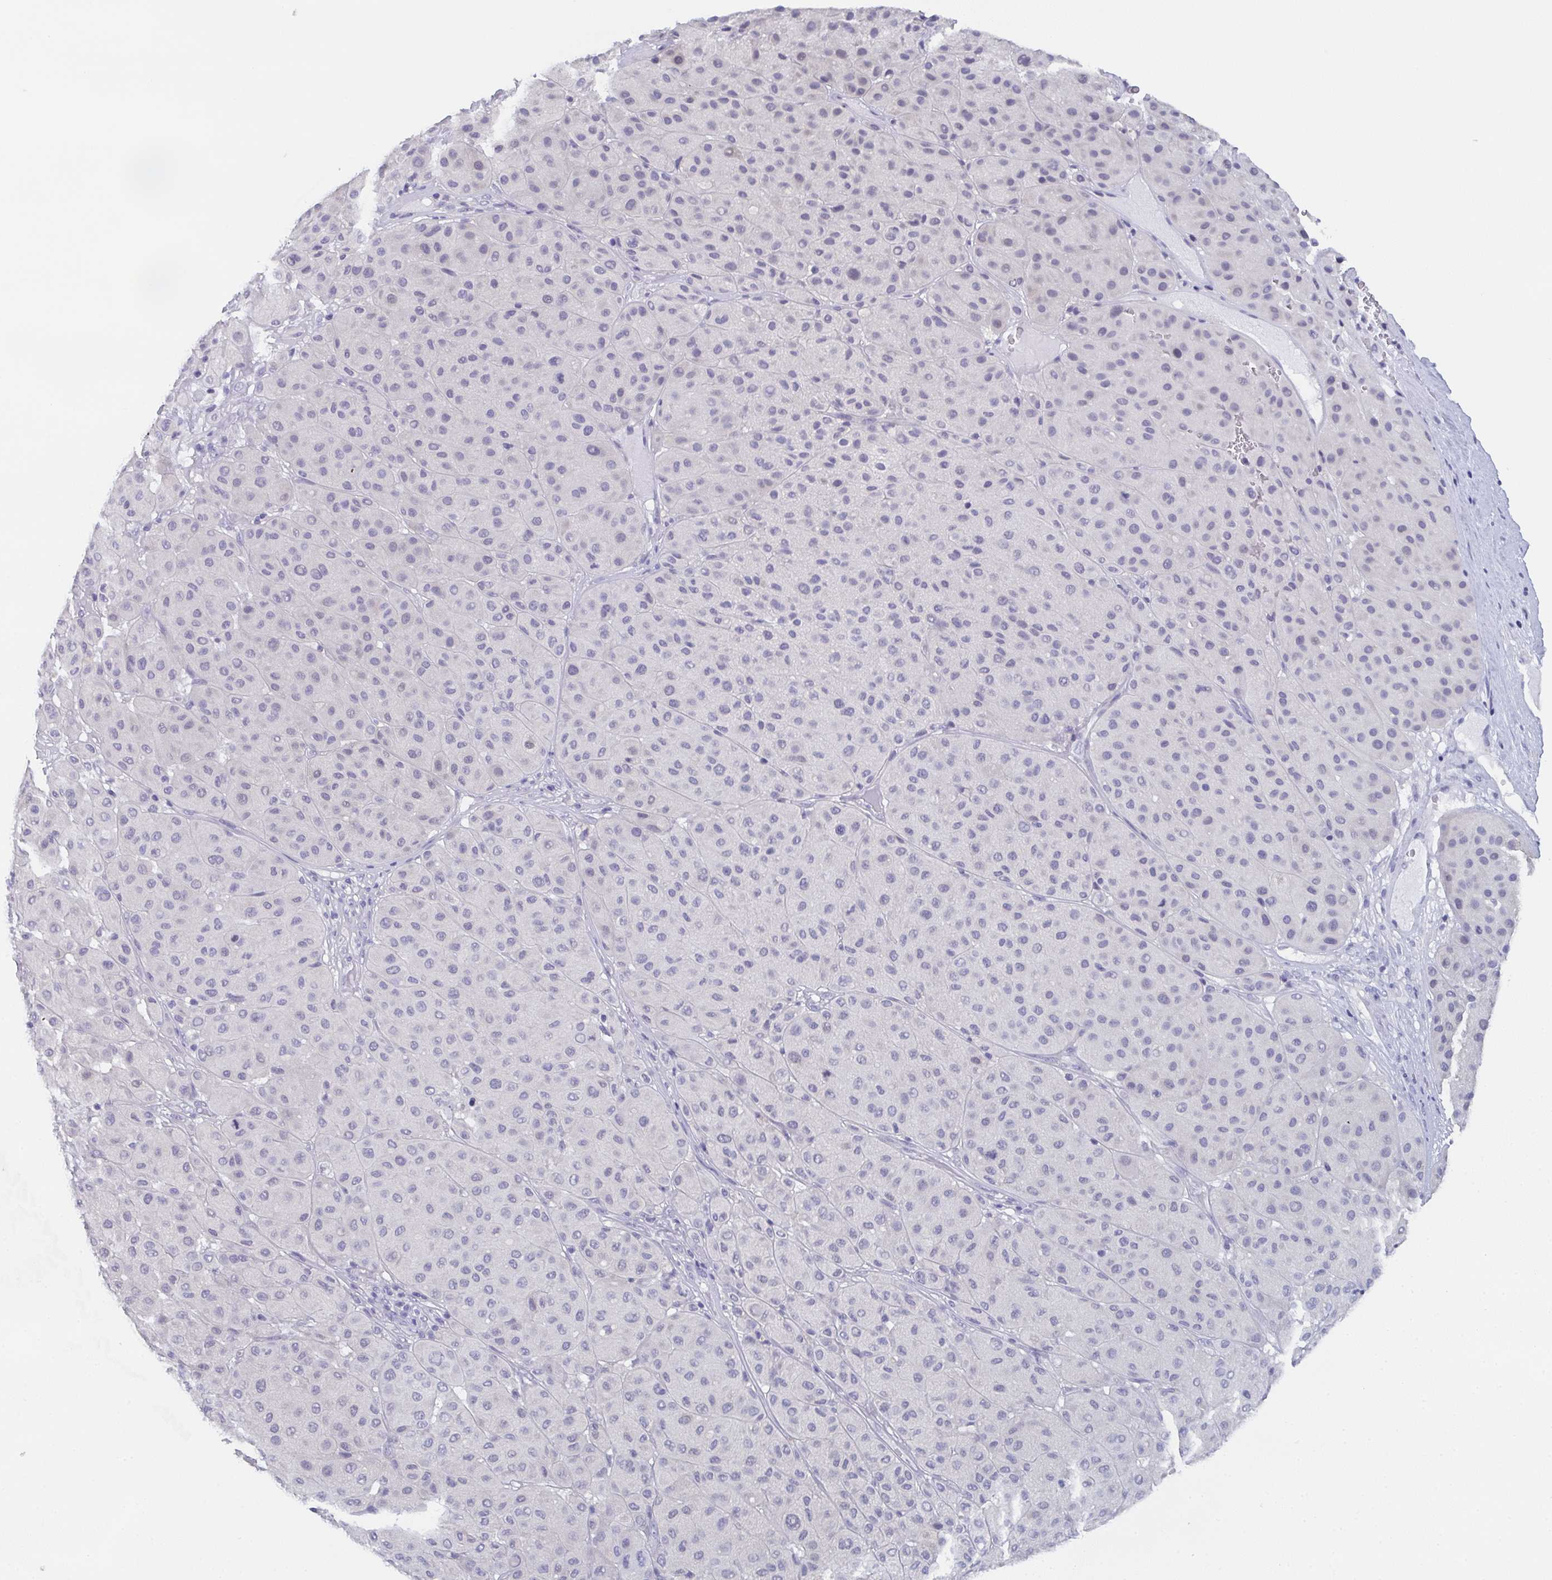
{"staining": {"intensity": "negative", "quantity": "none", "location": "none"}, "tissue": "melanoma", "cell_type": "Tumor cells", "image_type": "cancer", "snomed": [{"axis": "morphology", "description": "Malignant melanoma, Metastatic site"}, {"axis": "topography", "description": "Smooth muscle"}], "caption": "IHC micrograph of human malignant melanoma (metastatic site) stained for a protein (brown), which exhibits no staining in tumor cells.", "gene": "DYDC2", "patient": {"sex": "male", "age": 41}}